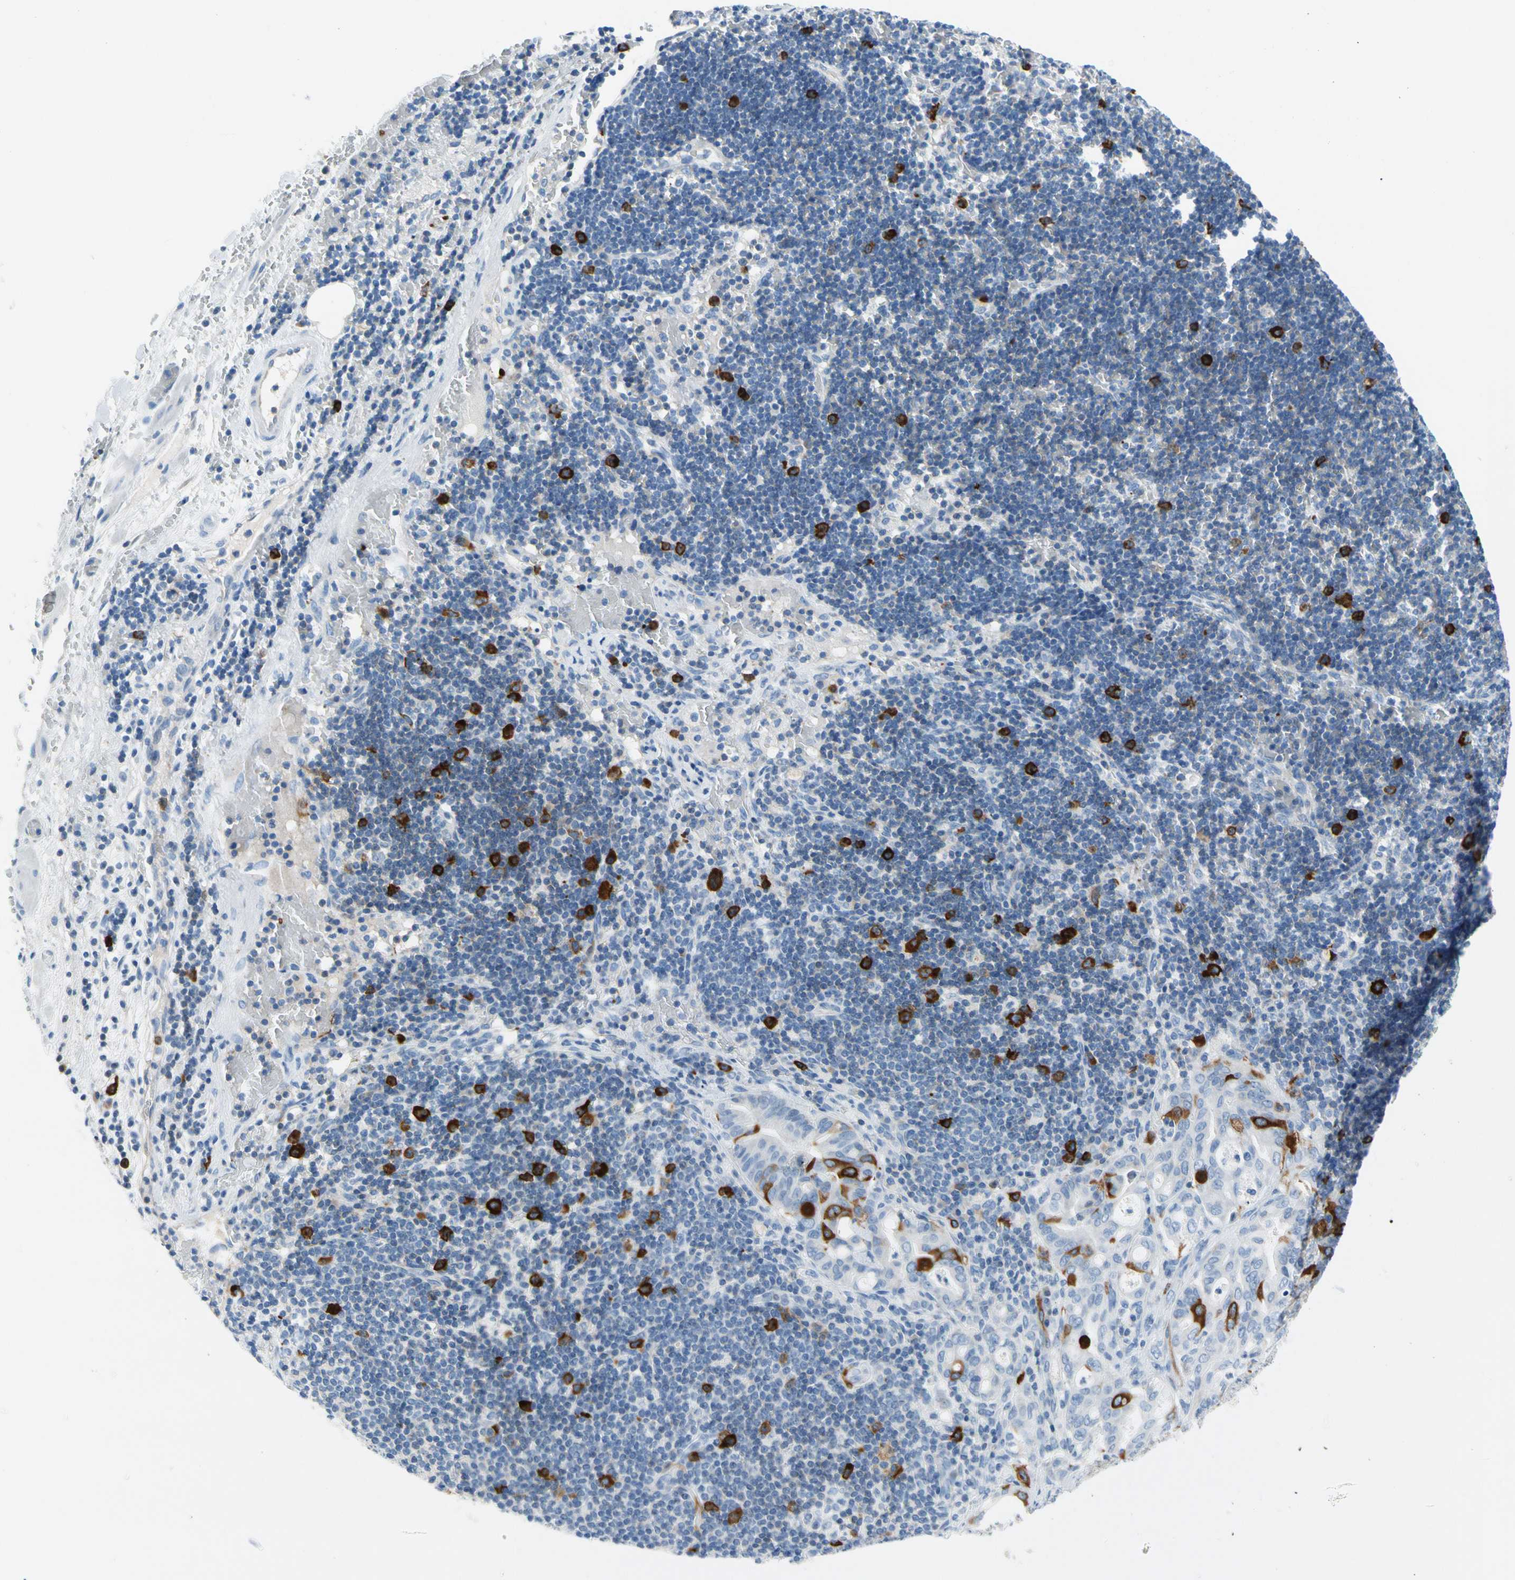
{"staining": {"intensity": "moderate", "quantity": "<25%", "location": "cytoplasmic/membranous"}, "tissue": "liver cancer", "cell_type": "Tumor cells", "image_type": "cancer", "snomed": [{"axis": "morphology", "description": "Cholangiocarcinoma"}, {"axis": "topography", "description": "Liver"}], "caption": "Immunohistochemical staining of cholangiocarcinoma (liver) reveals moderate cytoplasmic/membranous protein positivity in approximately <25% of tumor cells. (DAB (3,3'-diaminobenzidine) IHC with brightfield microscopy, high magnification).", "gene": "TACC3", "patient": {"sex": "female", "age": 68}}